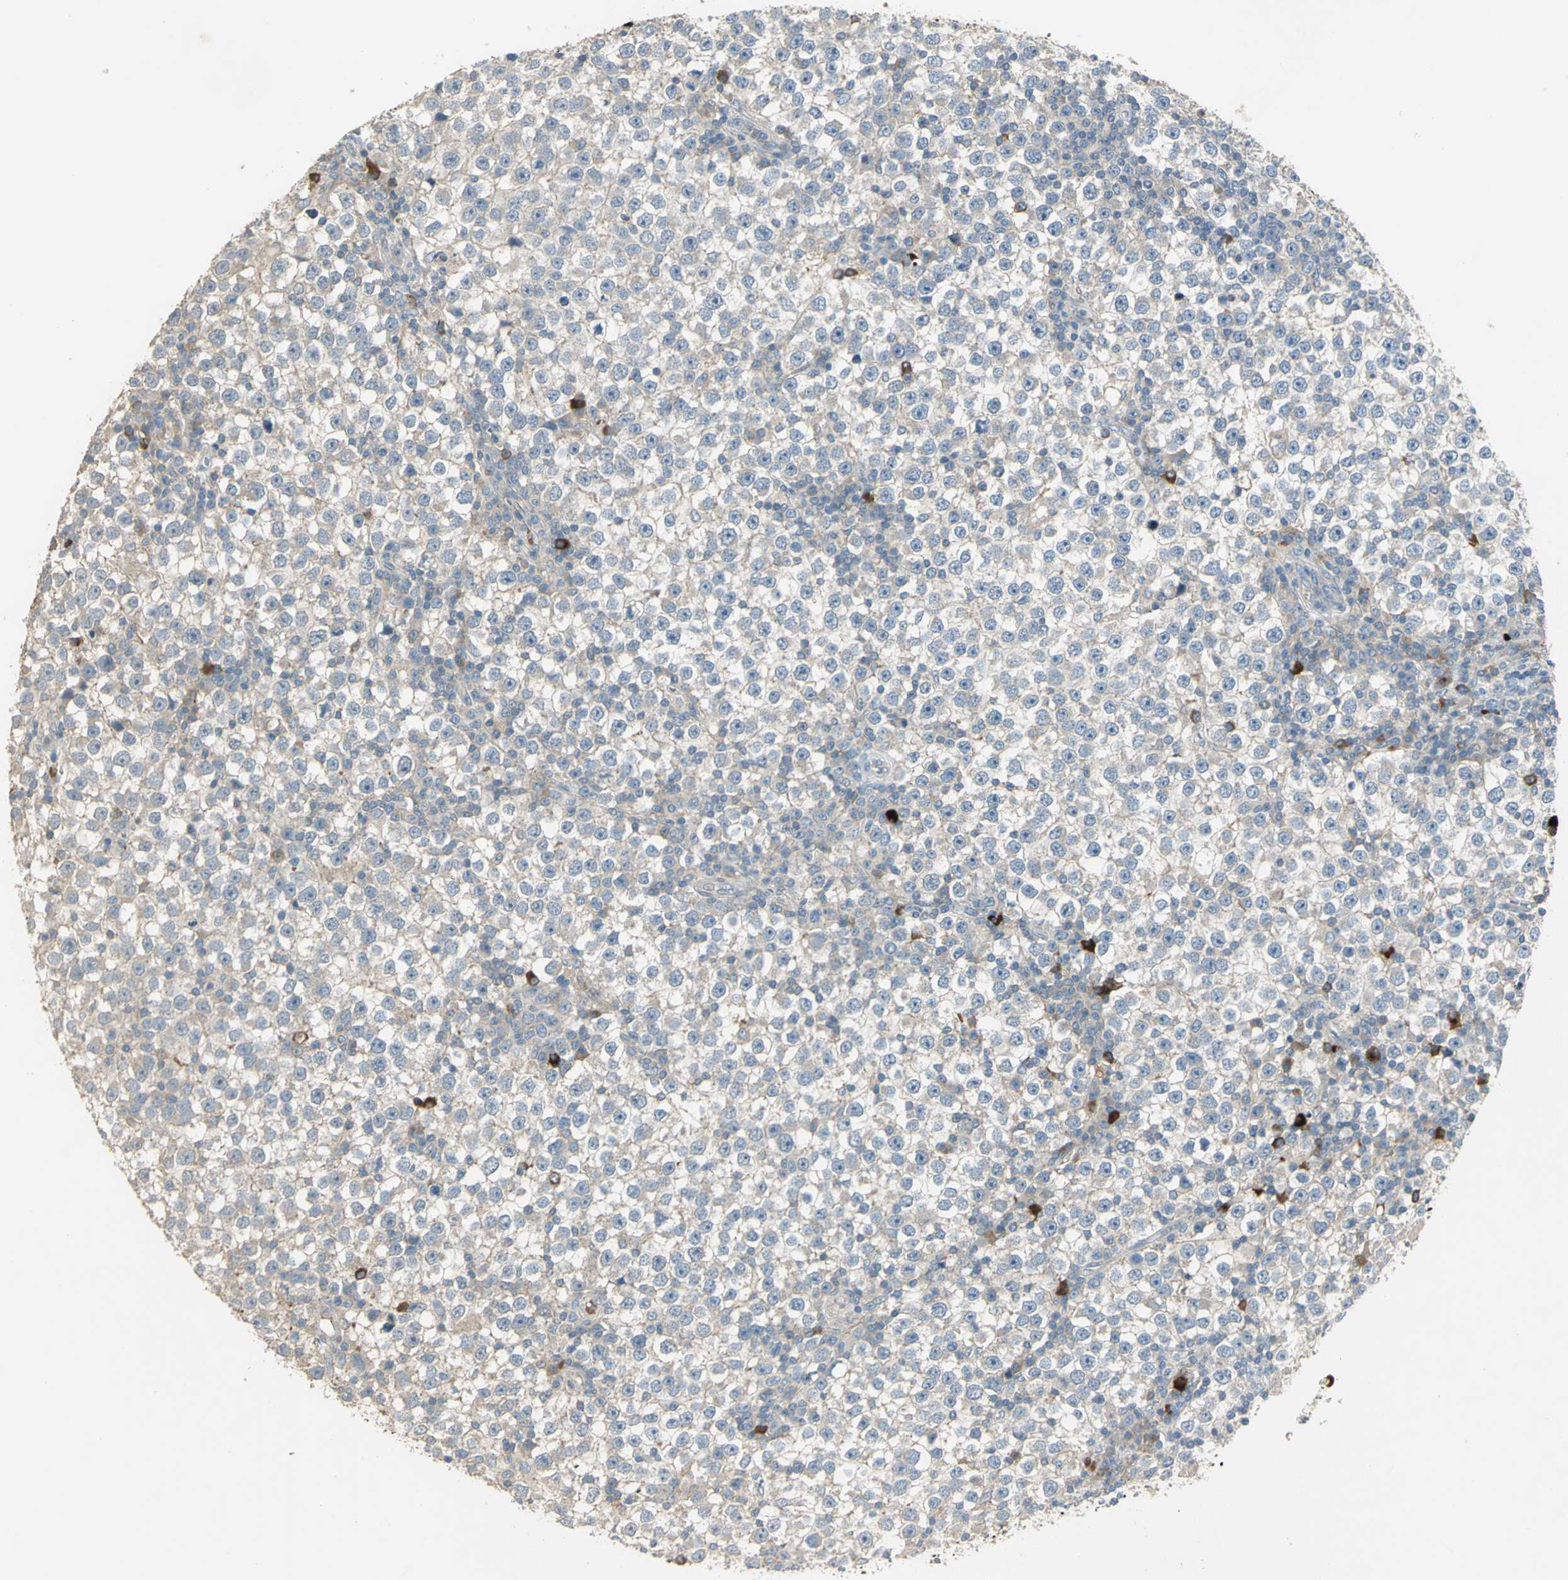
{"staining": {"intensity": "negative", "quantity": "none", "location": "none"}, "tissue": "testis cancer", "cell_type": "Tumor cells", "image_type": "cancer", "snomed": [{"axis": "morphology", "description": "Seminoma, NOS"}, {"axis": "topography", "description": "Testis"}], "caption": "This is a micrograph of IHC staining of testis cancer (seminoma), which shows no expression in tumor cells.", "gene": "PROC", "patient": {"sex": "male", "age": 65}}